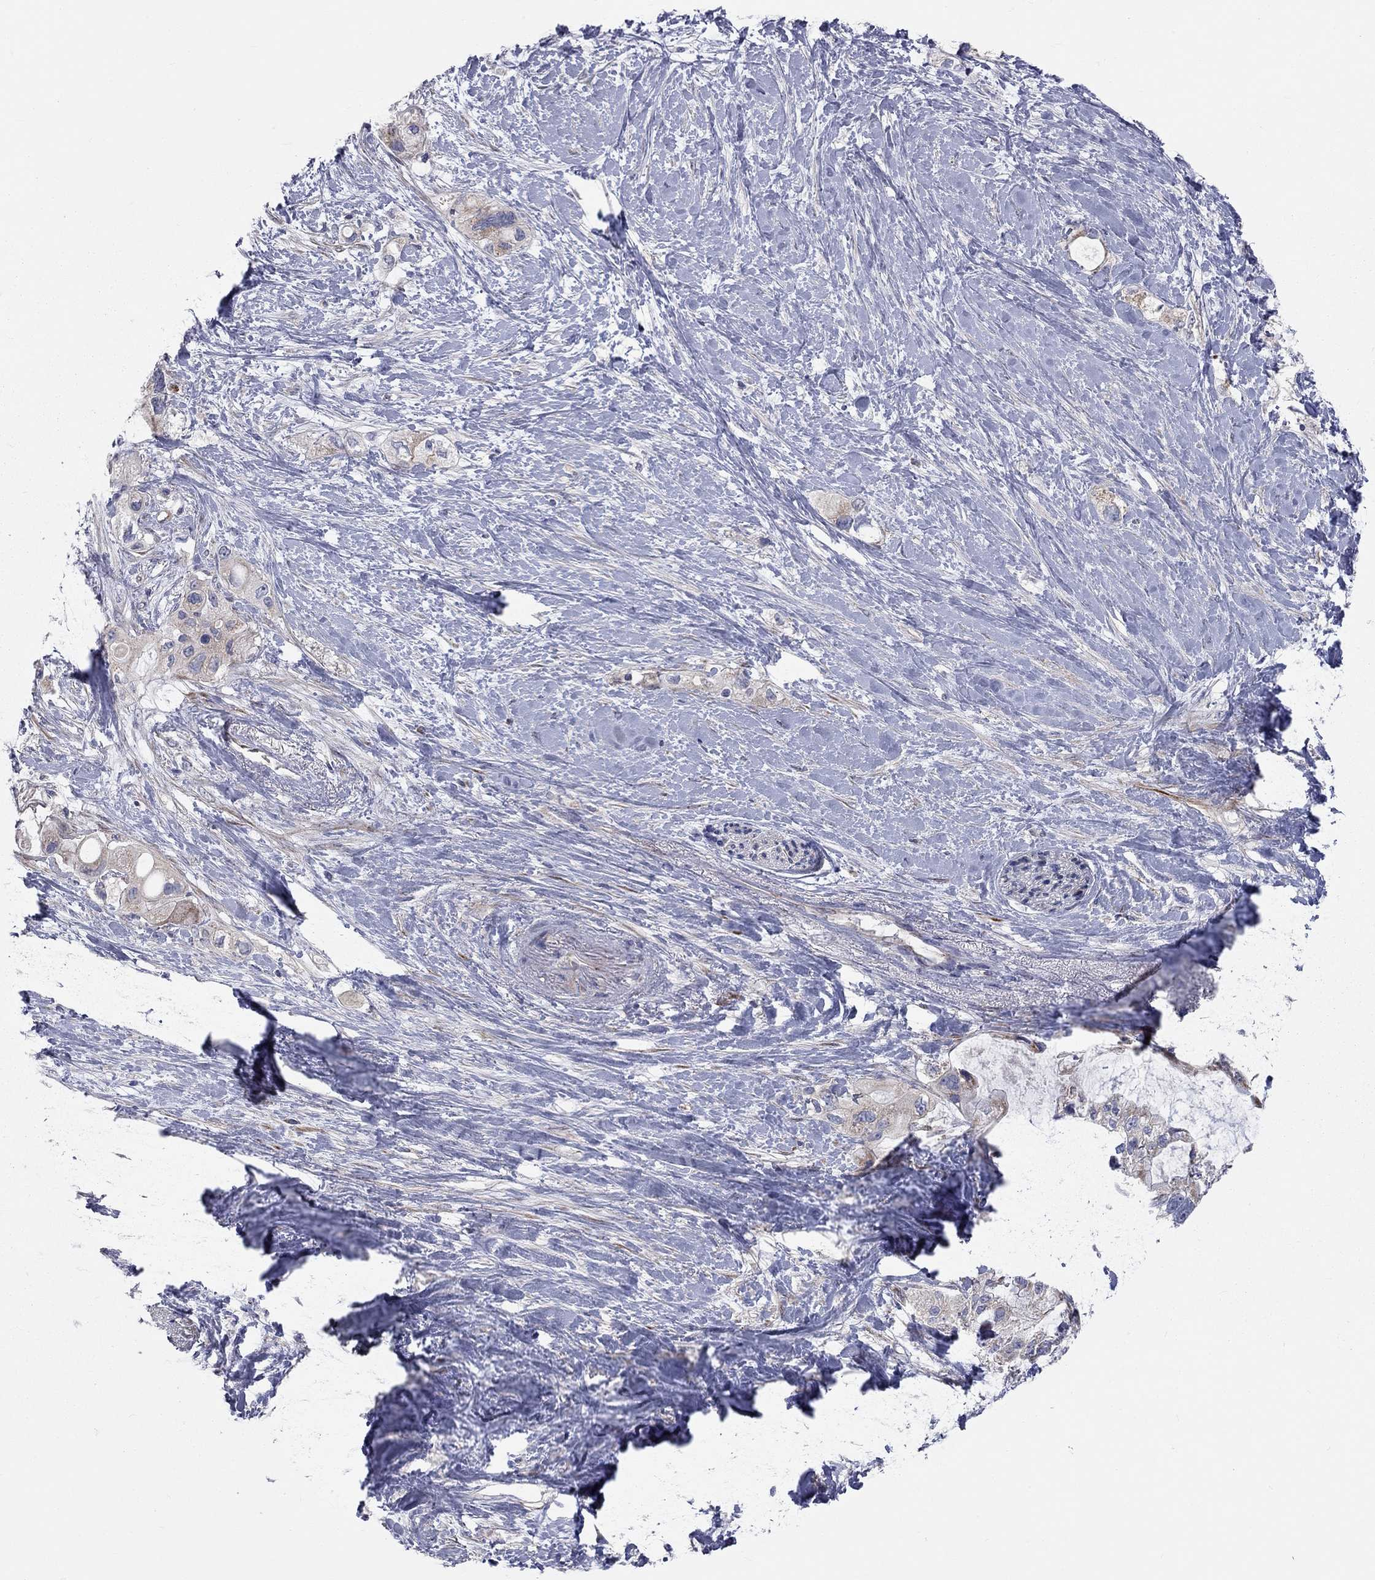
{"staining": {"intensity": "strong", "quantity": "<25%", "location": "cytoplasmic/membranous"}, "tissue": "pancreatic cancer", "cell_type": "Tumor cells", "image_type": "cancer", "snomed": [{"axis": "morphology", "description": "Adenocarcinoma, NOS"}, {"axis": "topography", "description": "Pancreas"}], "caption": "The image reveals staining of pancreatic cancer, revealing strong cytoplasmic/membranous protein positivity (brown color) within tumor cells. Nuclei are stained in blue.", "gene": "KANSL1L", "patient": {"sex": "female", "age": 56}}